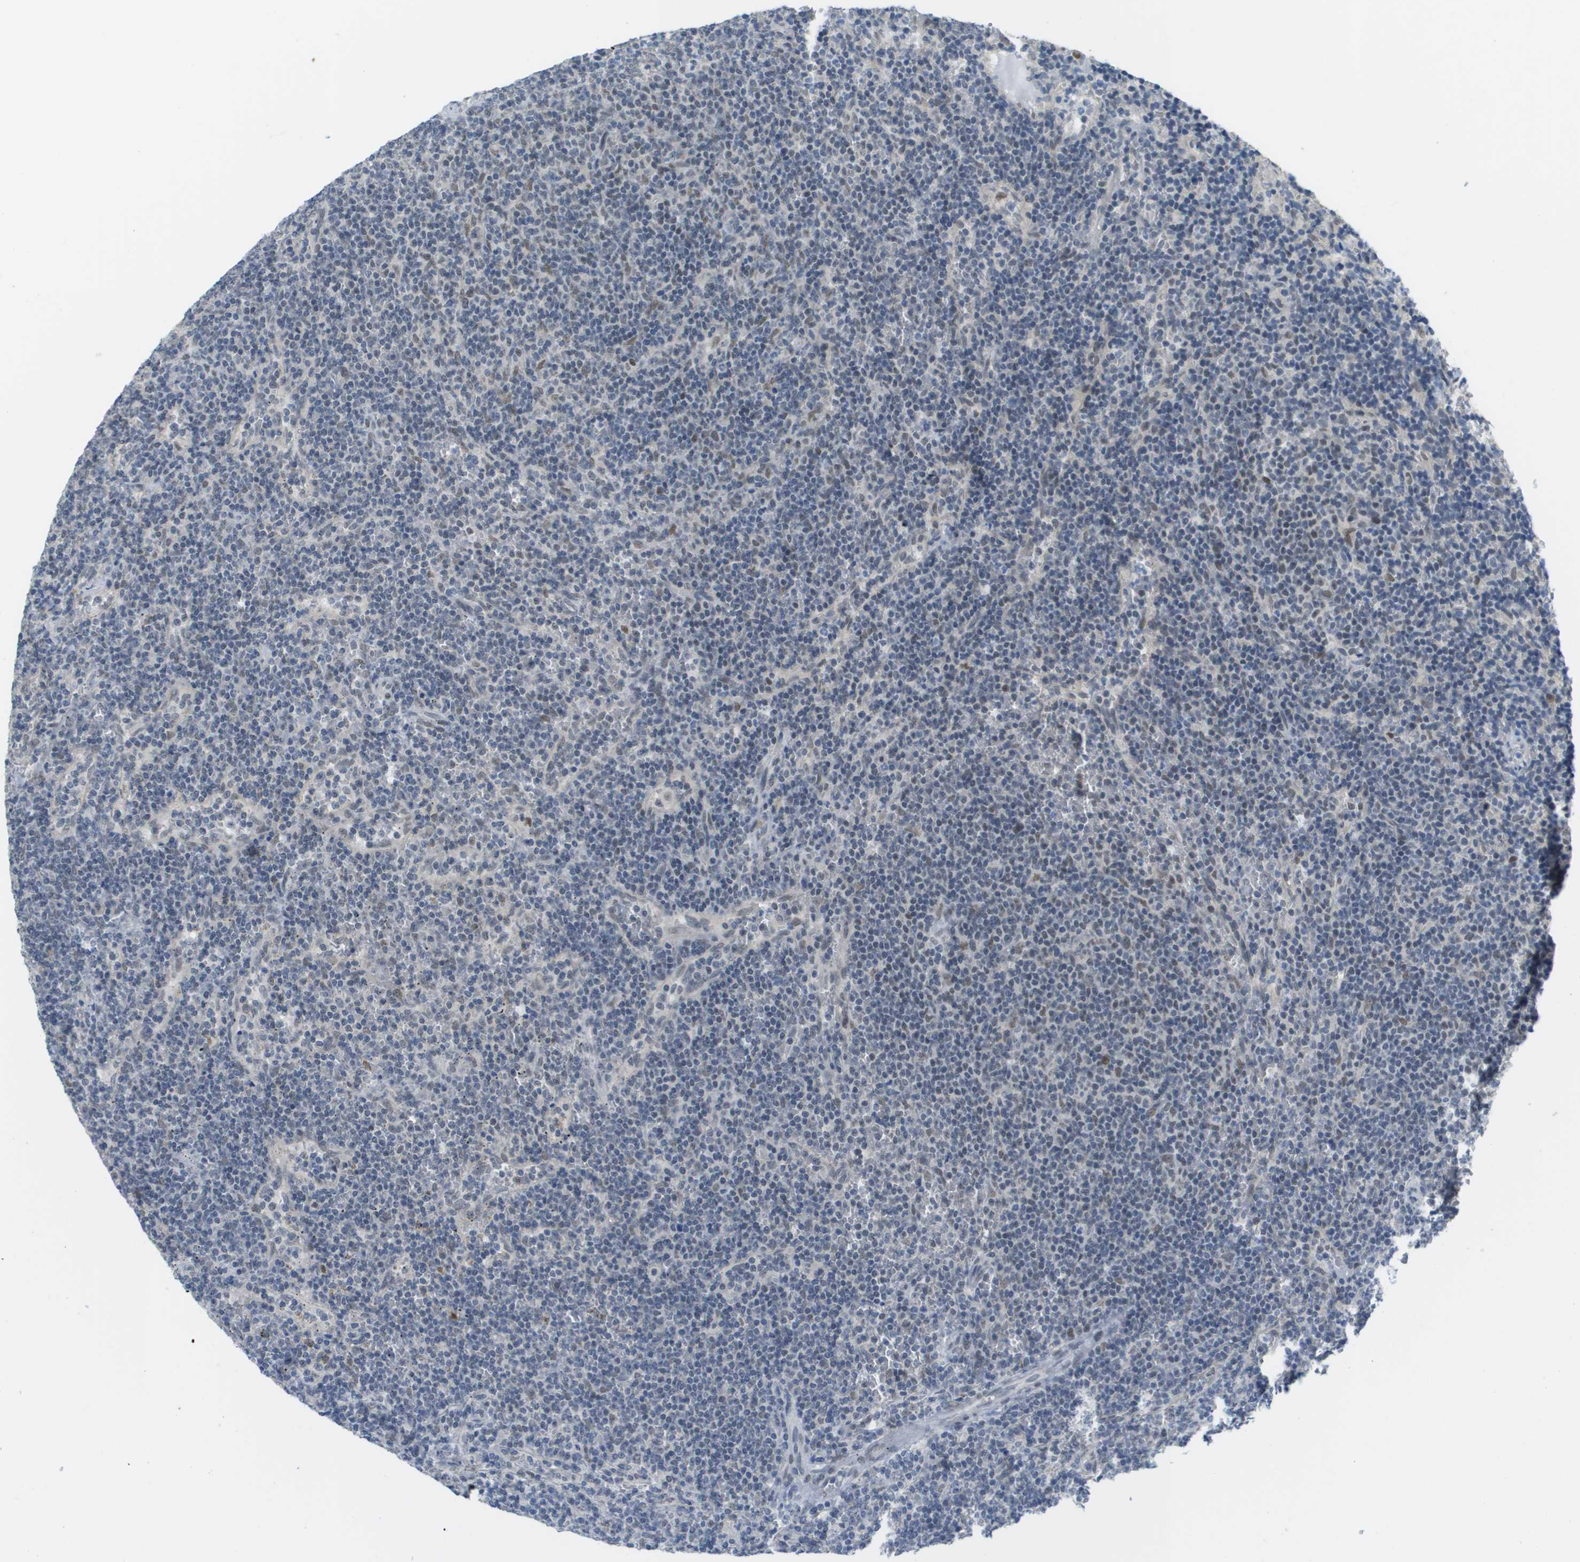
{"staining": {"intensity": "weak", "quantity": "<25%", "location": "nuclear"}, "tissue": "lymphoma", "cell_type": "Tumor cells", "image_type": "cancer", "snomed": [{"axis": "morphology", "description": "Malignant lymphoma, non-Hodgkin's type, Low grade"}, {"axis": "topography", "description": "Spleen"}], "caption": "An IHC photomicrograph of lymphoma is shown. There is no staining in tumor cells of lymphoma.", "gene": "ARID1B", "patient": {"sex": "female", "age": 50}}